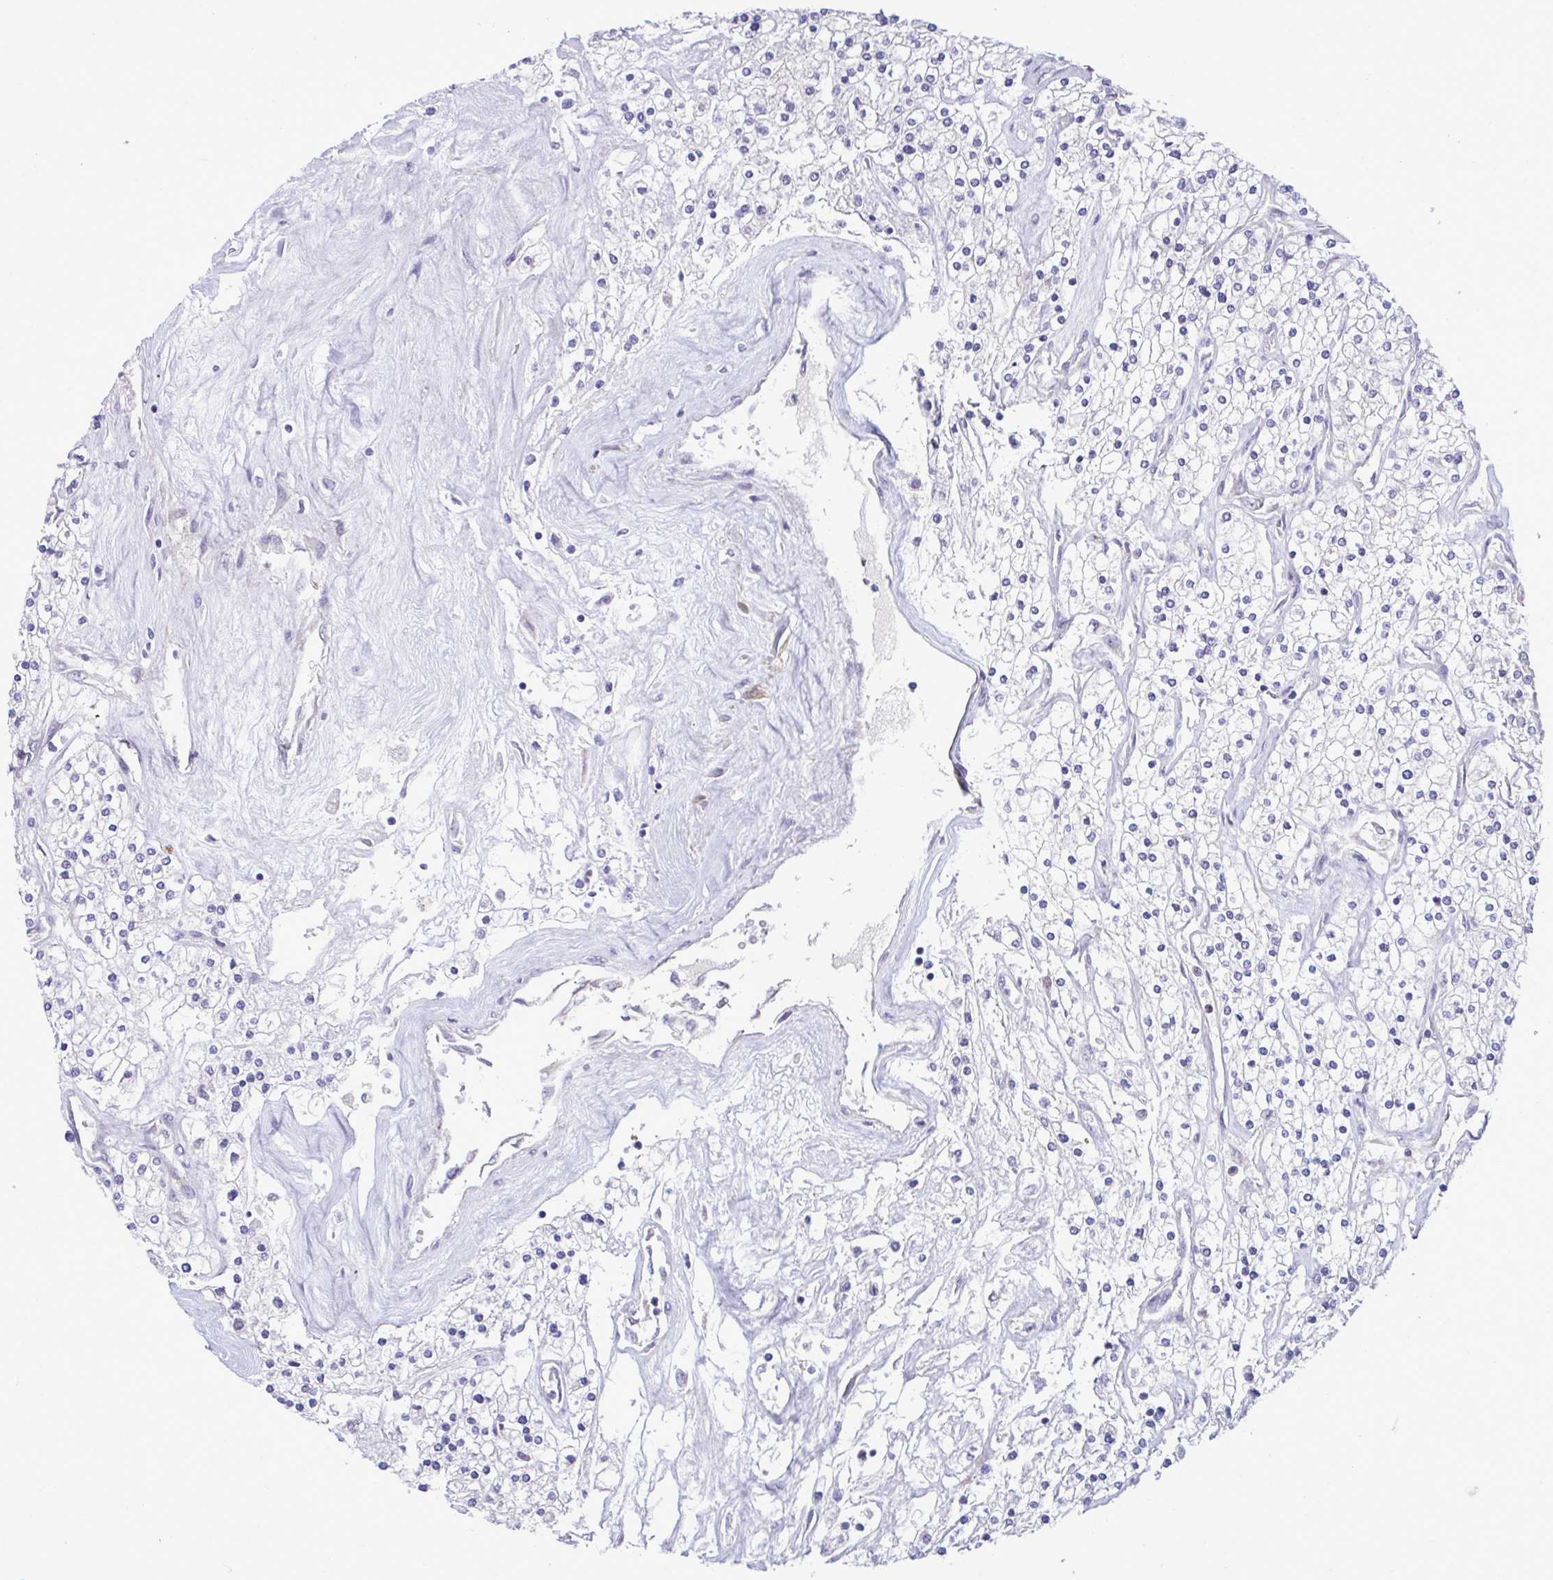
{"staining": {"intensity": "negative", "quantity": "none", "location": "none"}, "tissue": "renal cancer", "cell_type": "Tumor cells", "image_type": "cancer", "snomed": [{"axis": "morphology", "description": "Adenocarcinoma, NOS"}, {"axis": "topography", "description": "Kidney"}], "caption": "Tumor cells are negative for protein expression in human renal cancer. (DAB IHC with hematoxylin counter stain).", "gene": "SARS2", "patient": {"sex": "male", "age": 80}}